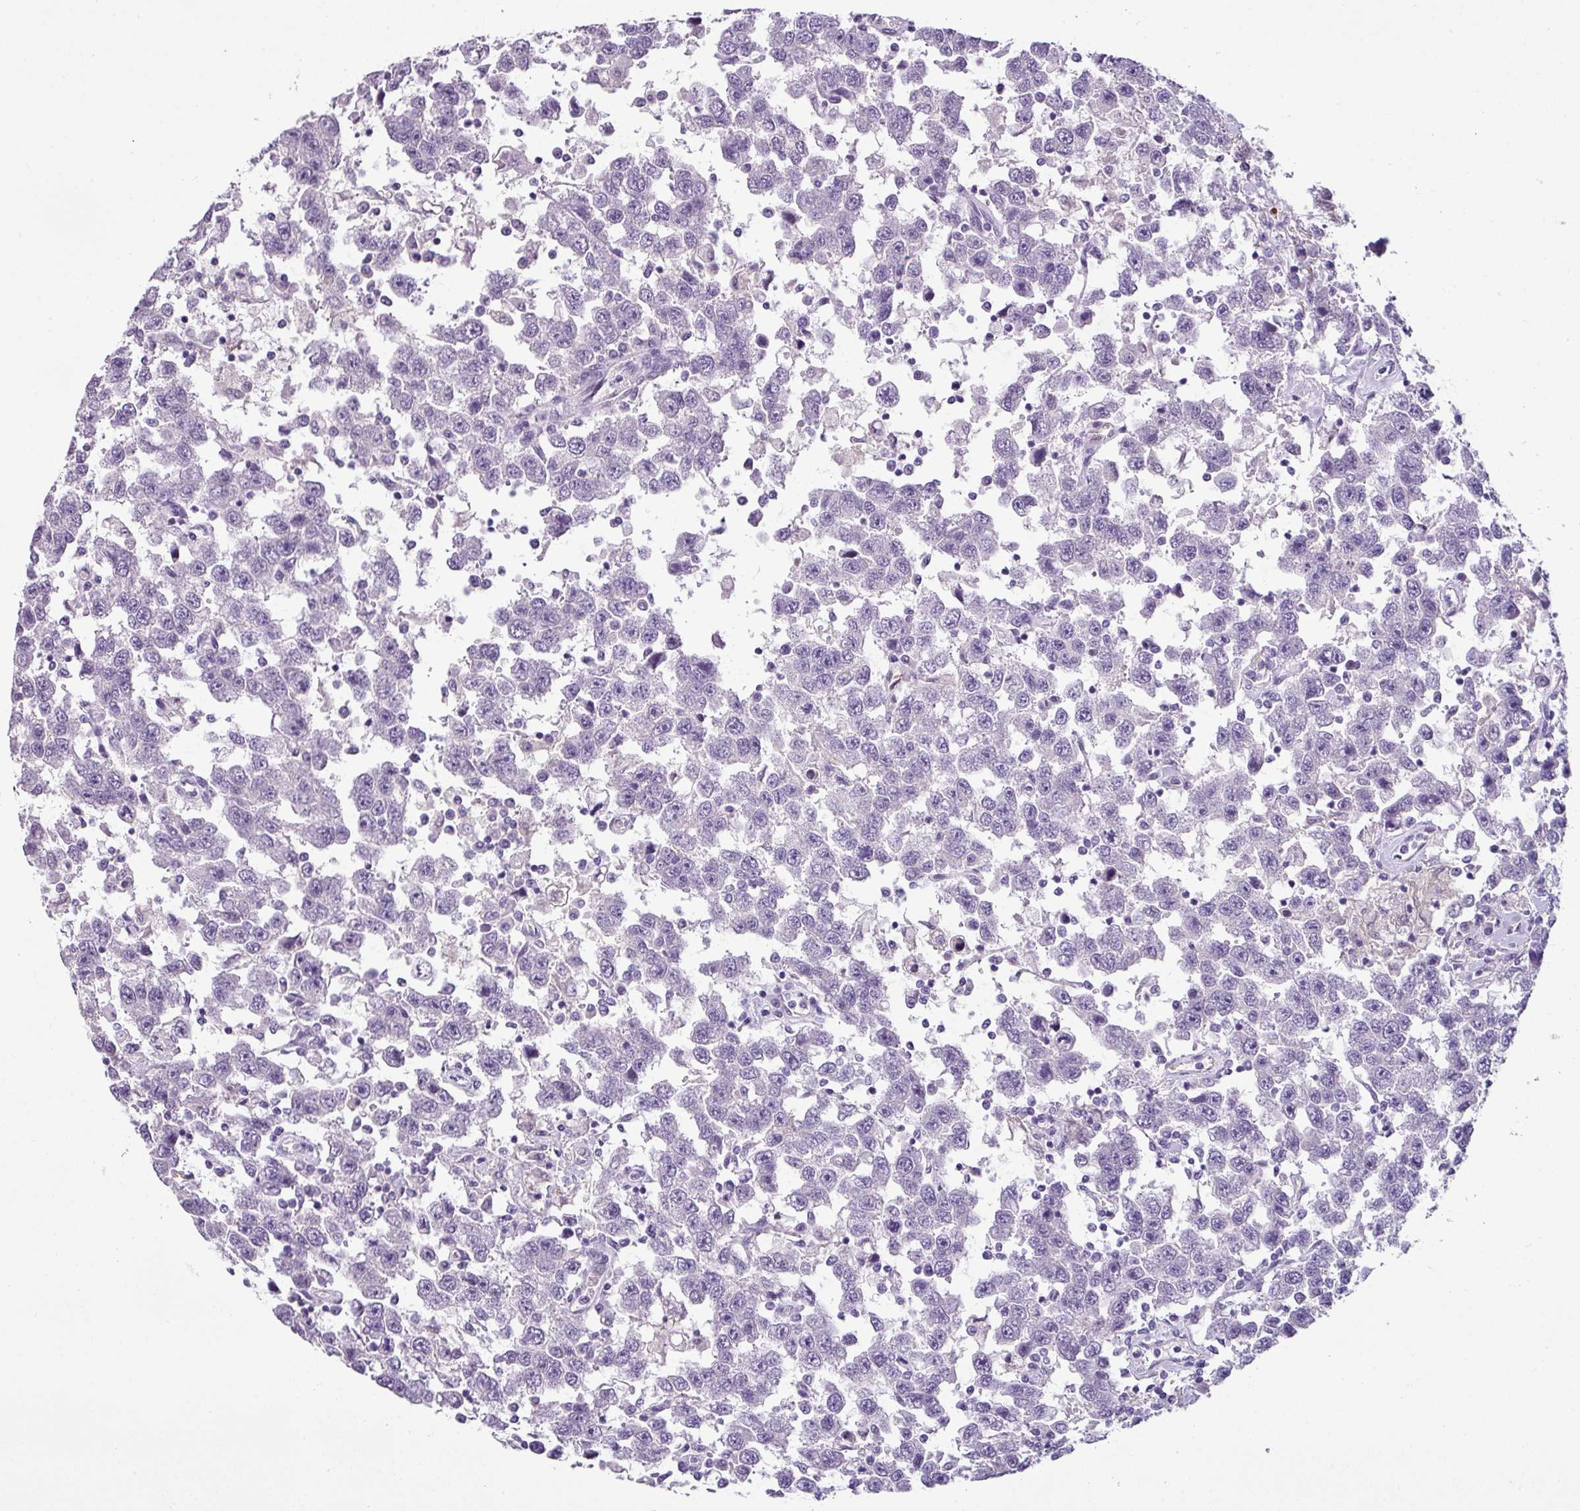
{"staining": {"intensity": "negative", "quantity": "none", "location": "none"}, "tissue": "testis cancer", "cell_type": "Tumor cells", "image_type": "cancer", "snomed": [{"axis": "morphology", "description": "Seminoma, NOS"}, {"axis": "topography", "description": "Testis"}], "caption": "Tumor cells are negative for protein expression in human testis seminoma.", "gene": "TMEM178B", "patient": {"sex": "male", "age": 41}}